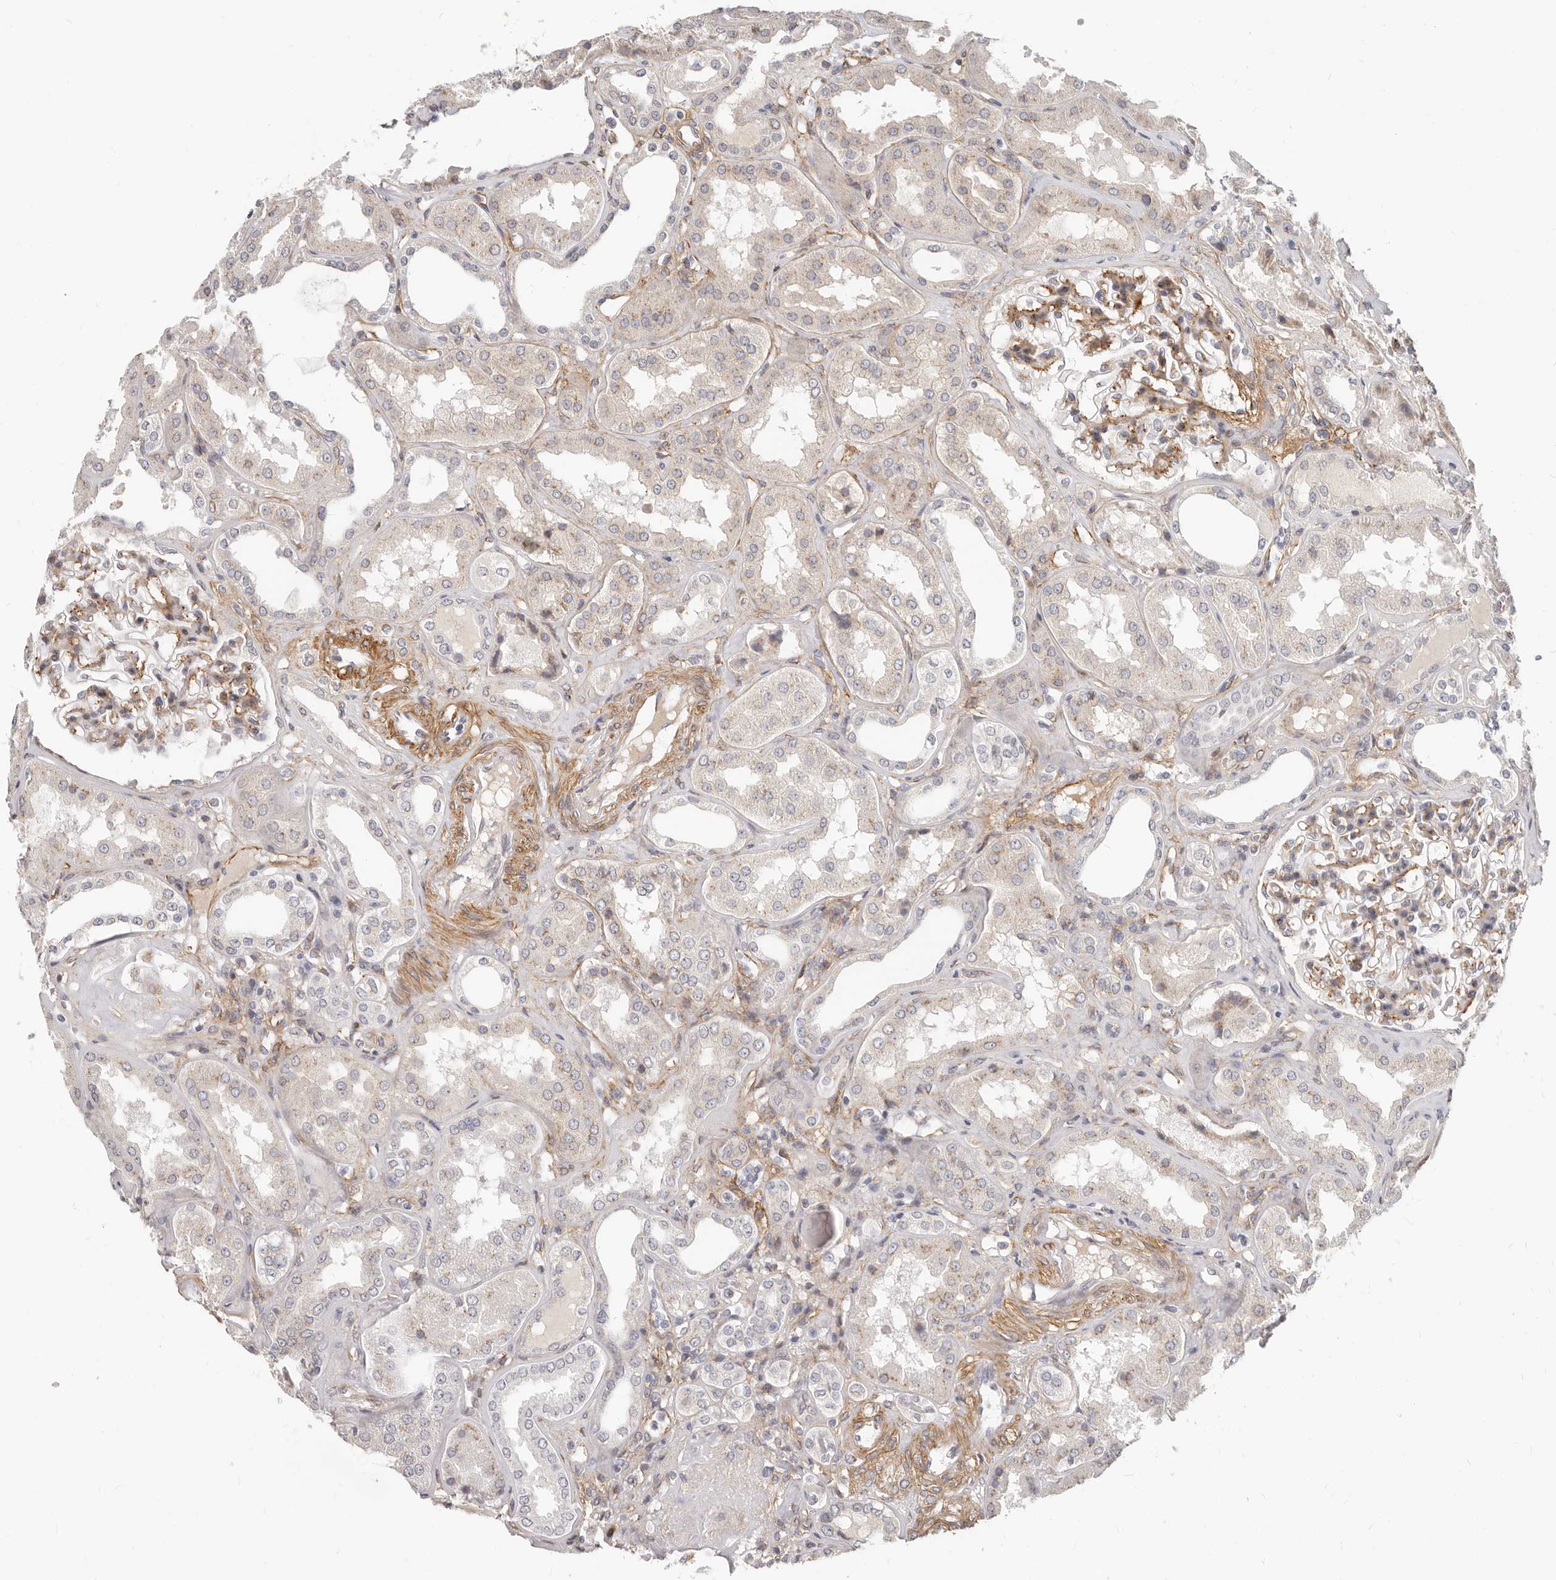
{"staining": {"intensity": "strong", "quantity": ">75%", "location": "cytoplasmic/membranous"}, "tissue": "kidney", "cell_type": "Cells in glomeruli", "image_type": "normal", "snomed": [{"axis": "morphology", "description": "Normal tissue, NOS"}, {"axis": "topography", "description": "Kidney"}], "caption": "Protein expression analysis of unremarkable kidney demonstrates strong cytoplasmic/membranous positivity in about >75% of cells in glomeruli. (DAB (3,3'-diaminobenzidine) IHC, brown staining for protein, blue staining for nuclei).", "gene": "RABAC1", "patient": {"sex": "female", "age": 56}}